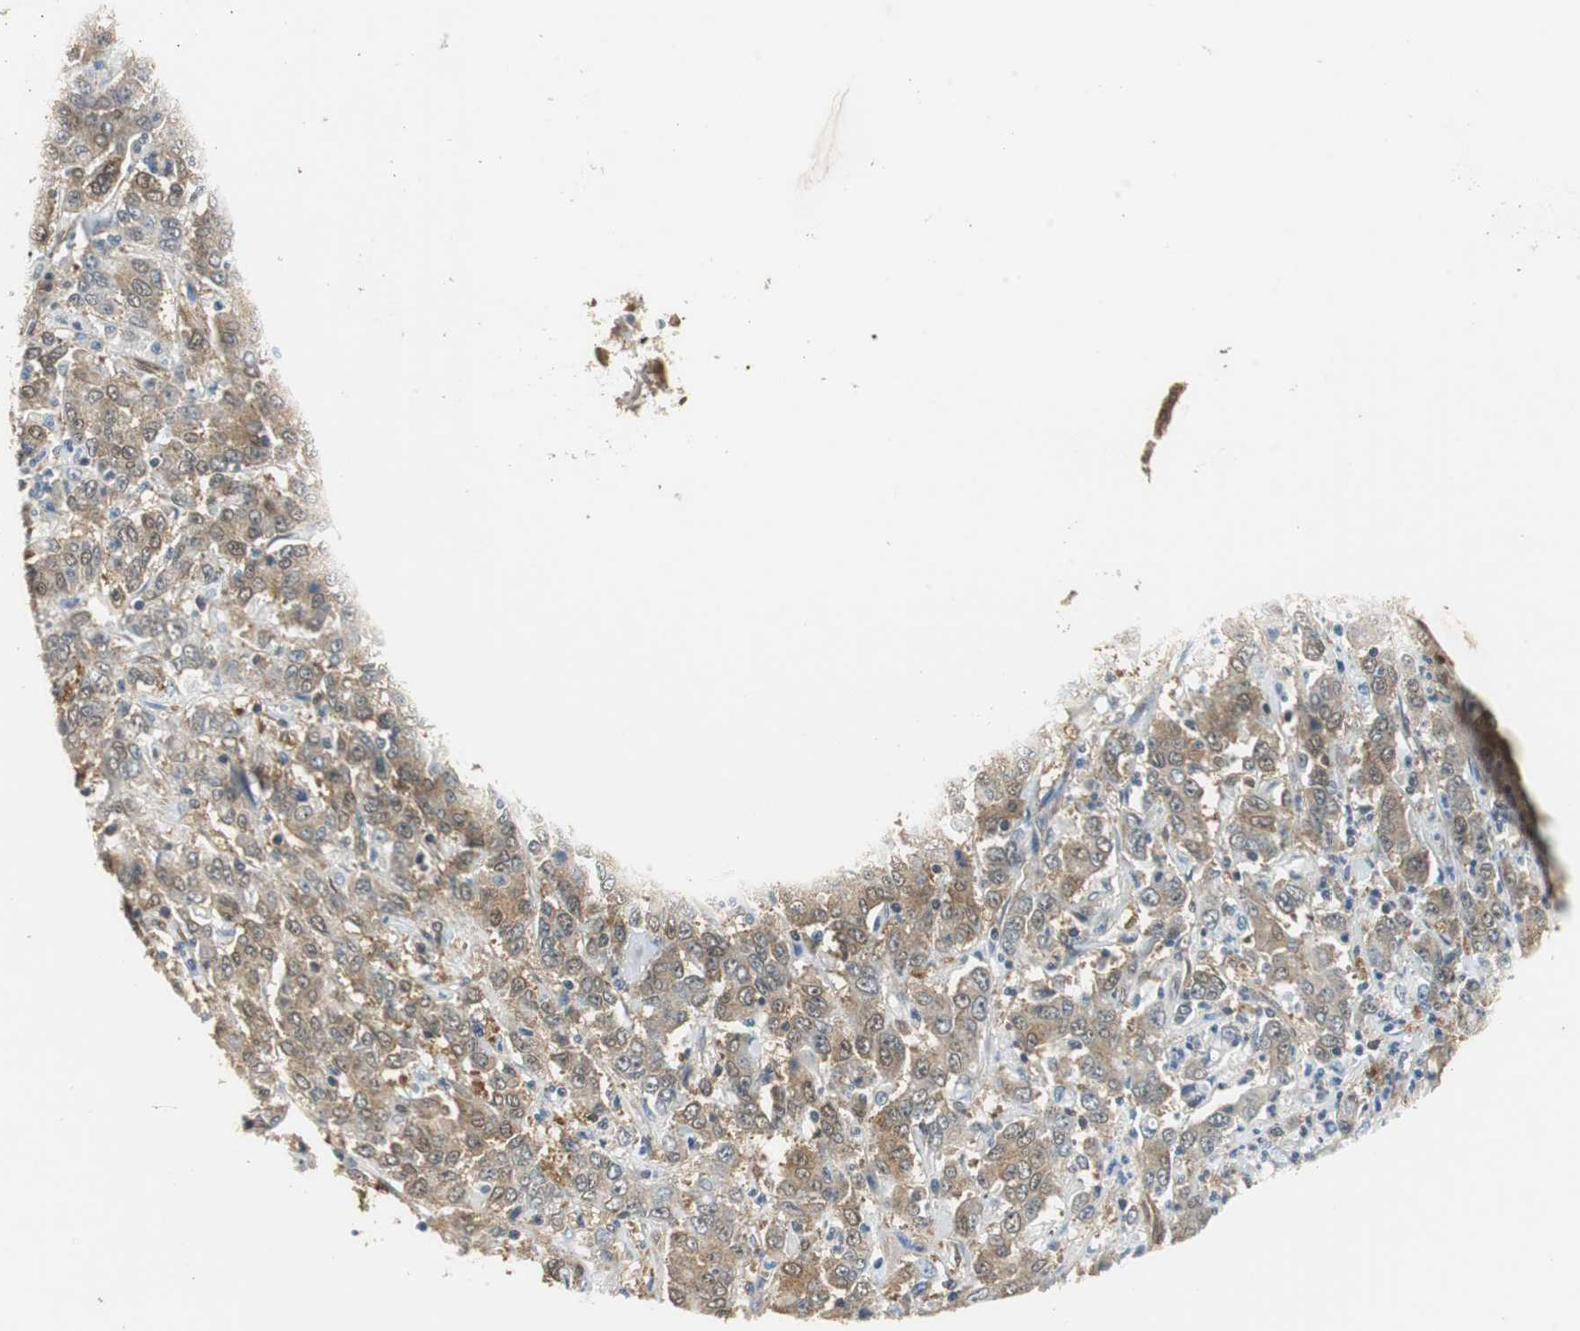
{"staining": {"intensity": "moderate", "quantity": ">75%", "location": "cytoplasmic/membranous,nuclear"}, "tissue": "stomach cancer", "cell_type": "Tumor cells", "image_type": "cancer", "snomed": [{"axis": "morphology", "description": "Adenocarcinoma, NOS"}, {"axis": "topography", "description": "Stomach, lower"}], "caption": "IHC image of neoplastic tissue: adenocarcinoma (stomach) stained using IHC displays medium levels of moderate protein expression localized specifically in the cytoplasmic/membranous and nuclear of tumor cells, appearing as a cytoplasmic/membranous and nuclear brown color.", "gene": "UBQLN2", "patient": {"sex": "female", "age": 71}}